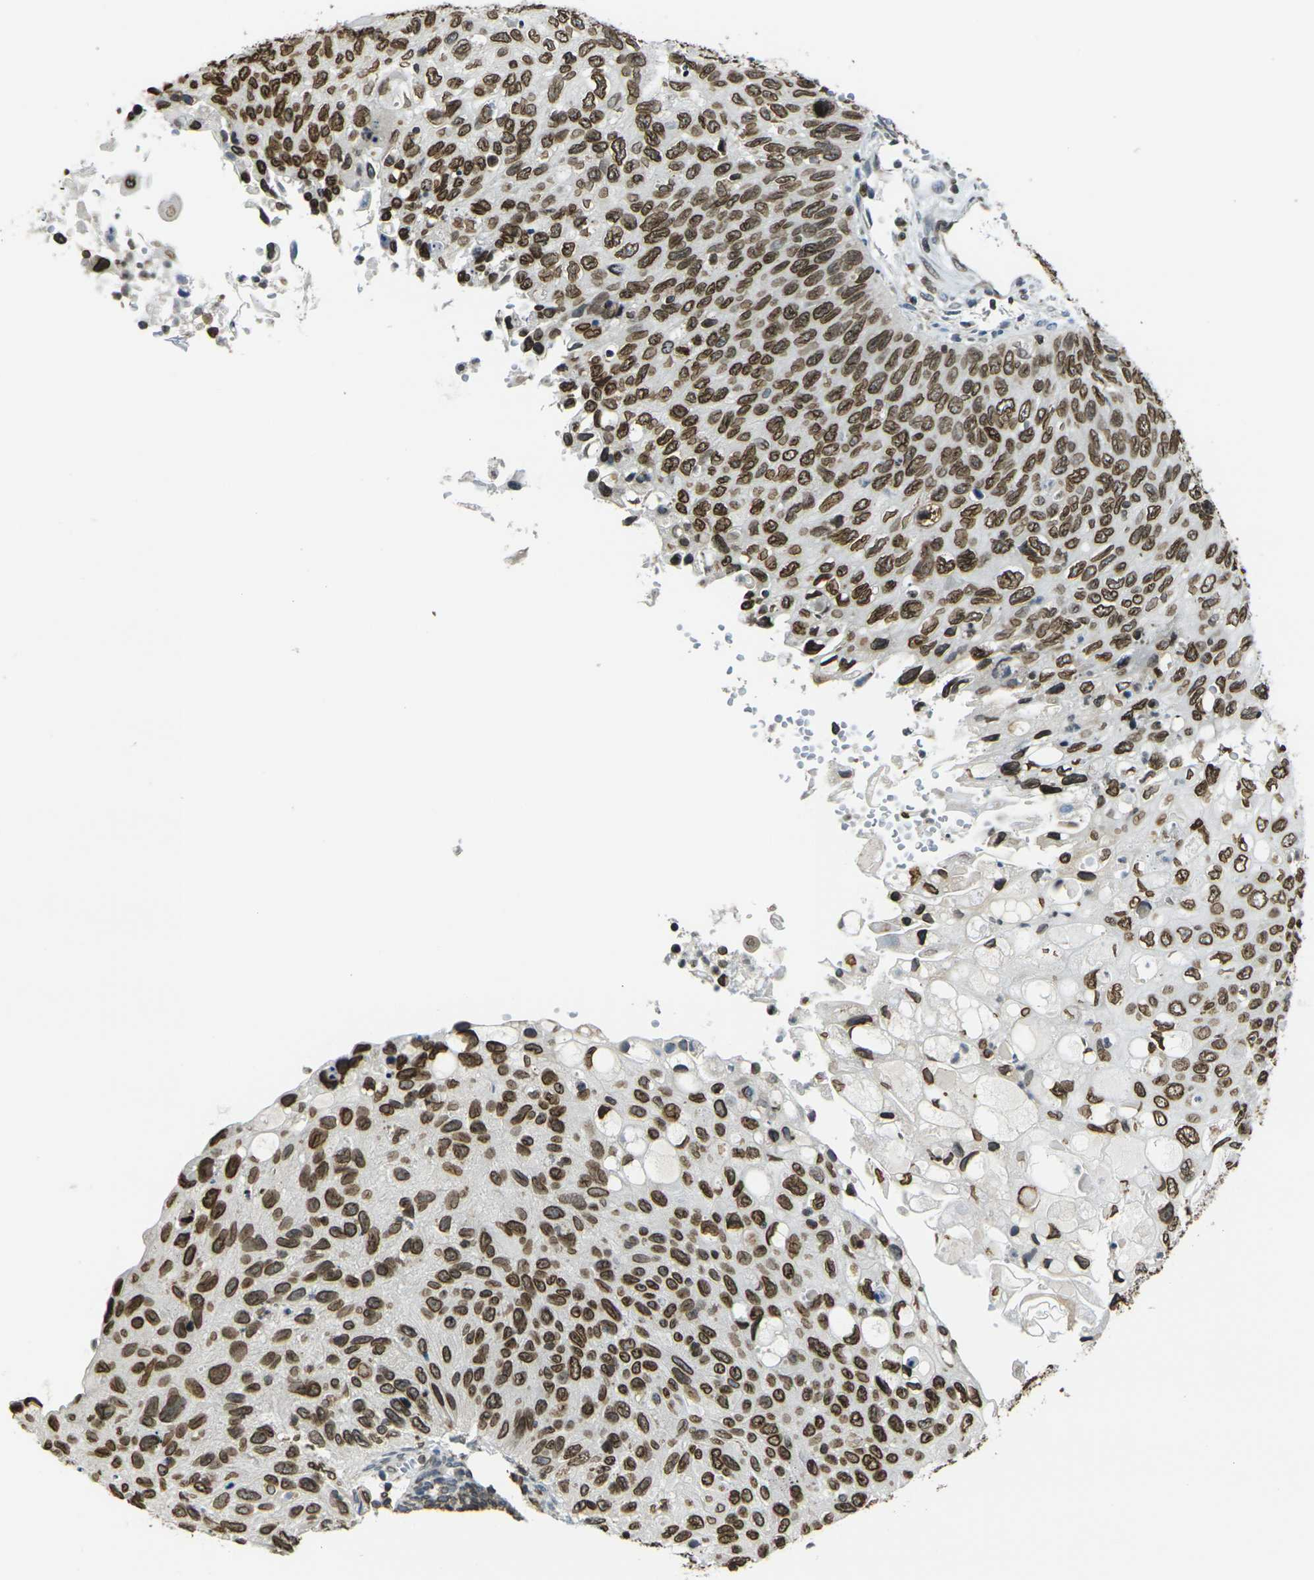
{"staining": {"intensity": "strong", "quantity": ">75%", "location": "cytoplasmic/membranous,nuclear"}, "tissue": "cervical cancer", "cell_type": "Tumor cells", "image_type": "cancer", "snomed": [{"axis": "morphology", "description": "Squamous cell carcinoma, NOS"}, {"axis": "topography", "description": "Cervix"}], "caption": "Immunohistochemistry of squamous cell carcinoma (cervical) shows high levels of strong cytoplasmic/membranous and nuclear staining in approximately >75% of tumor cells.", "gene": "BRDT", "patient": {"sex": "female", "age": 70}}